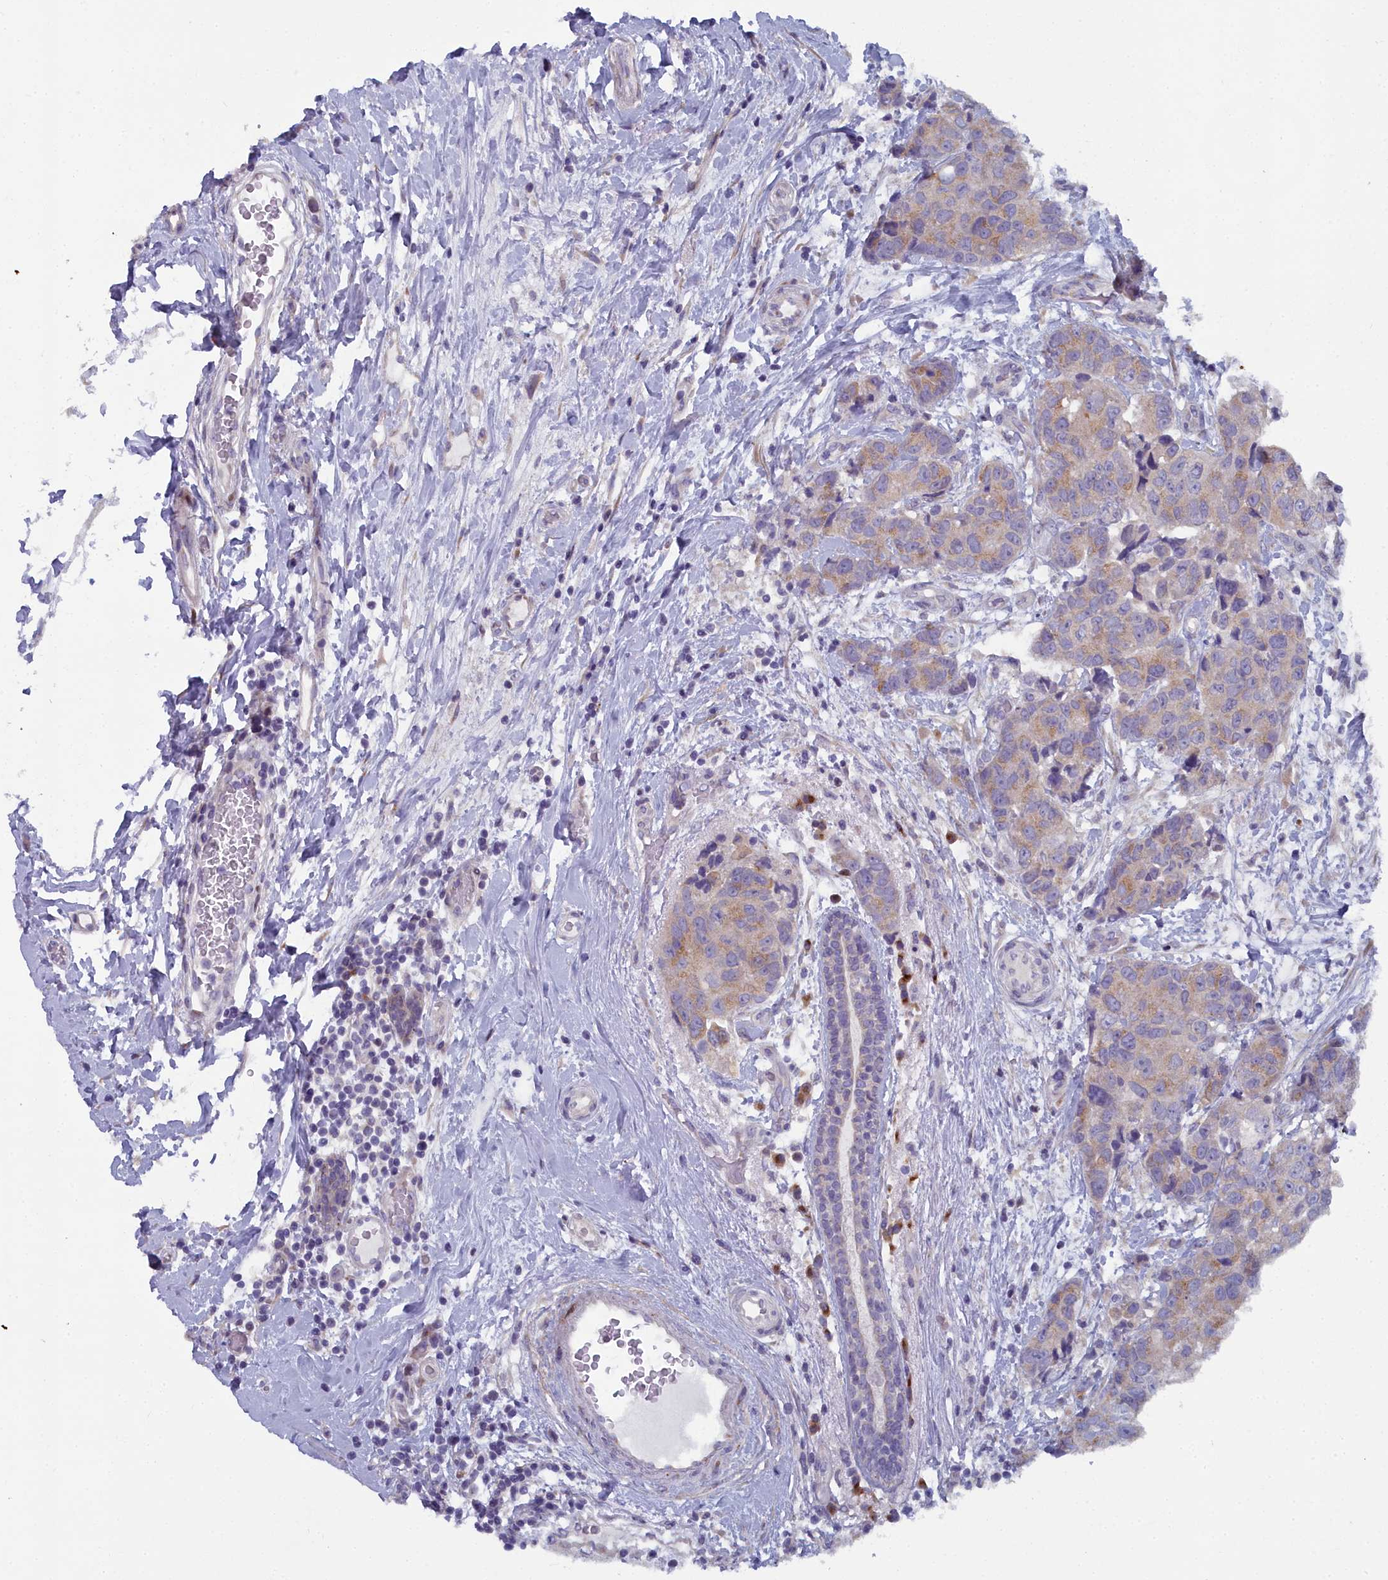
{"staining": {"intensity": "moderate", "quantity": "25%-75%", "location": "cytoplasmic/membranous"}, "tissue": "breast cancer", "cell_type": "Tumor cells", "image_type": "cancer", "snomed": [{"axis": "morphology", "description": "Duct carcinoma"}, {"axis": "topography", "description": "Breast"}], "caption": "Protein expression analysis of breast cancer (intraductal carcinoma) reveals moderate cytoplasmic/membranous positivity in approximately 25%-75% of tumor cells. The protein of interest is stained brown, and the nuclei are stained in blue (DAB IHC with brightfield microscopy, high magnification).", "gene": "B9D2", "patient": {"sex": "female", "age": 62}}